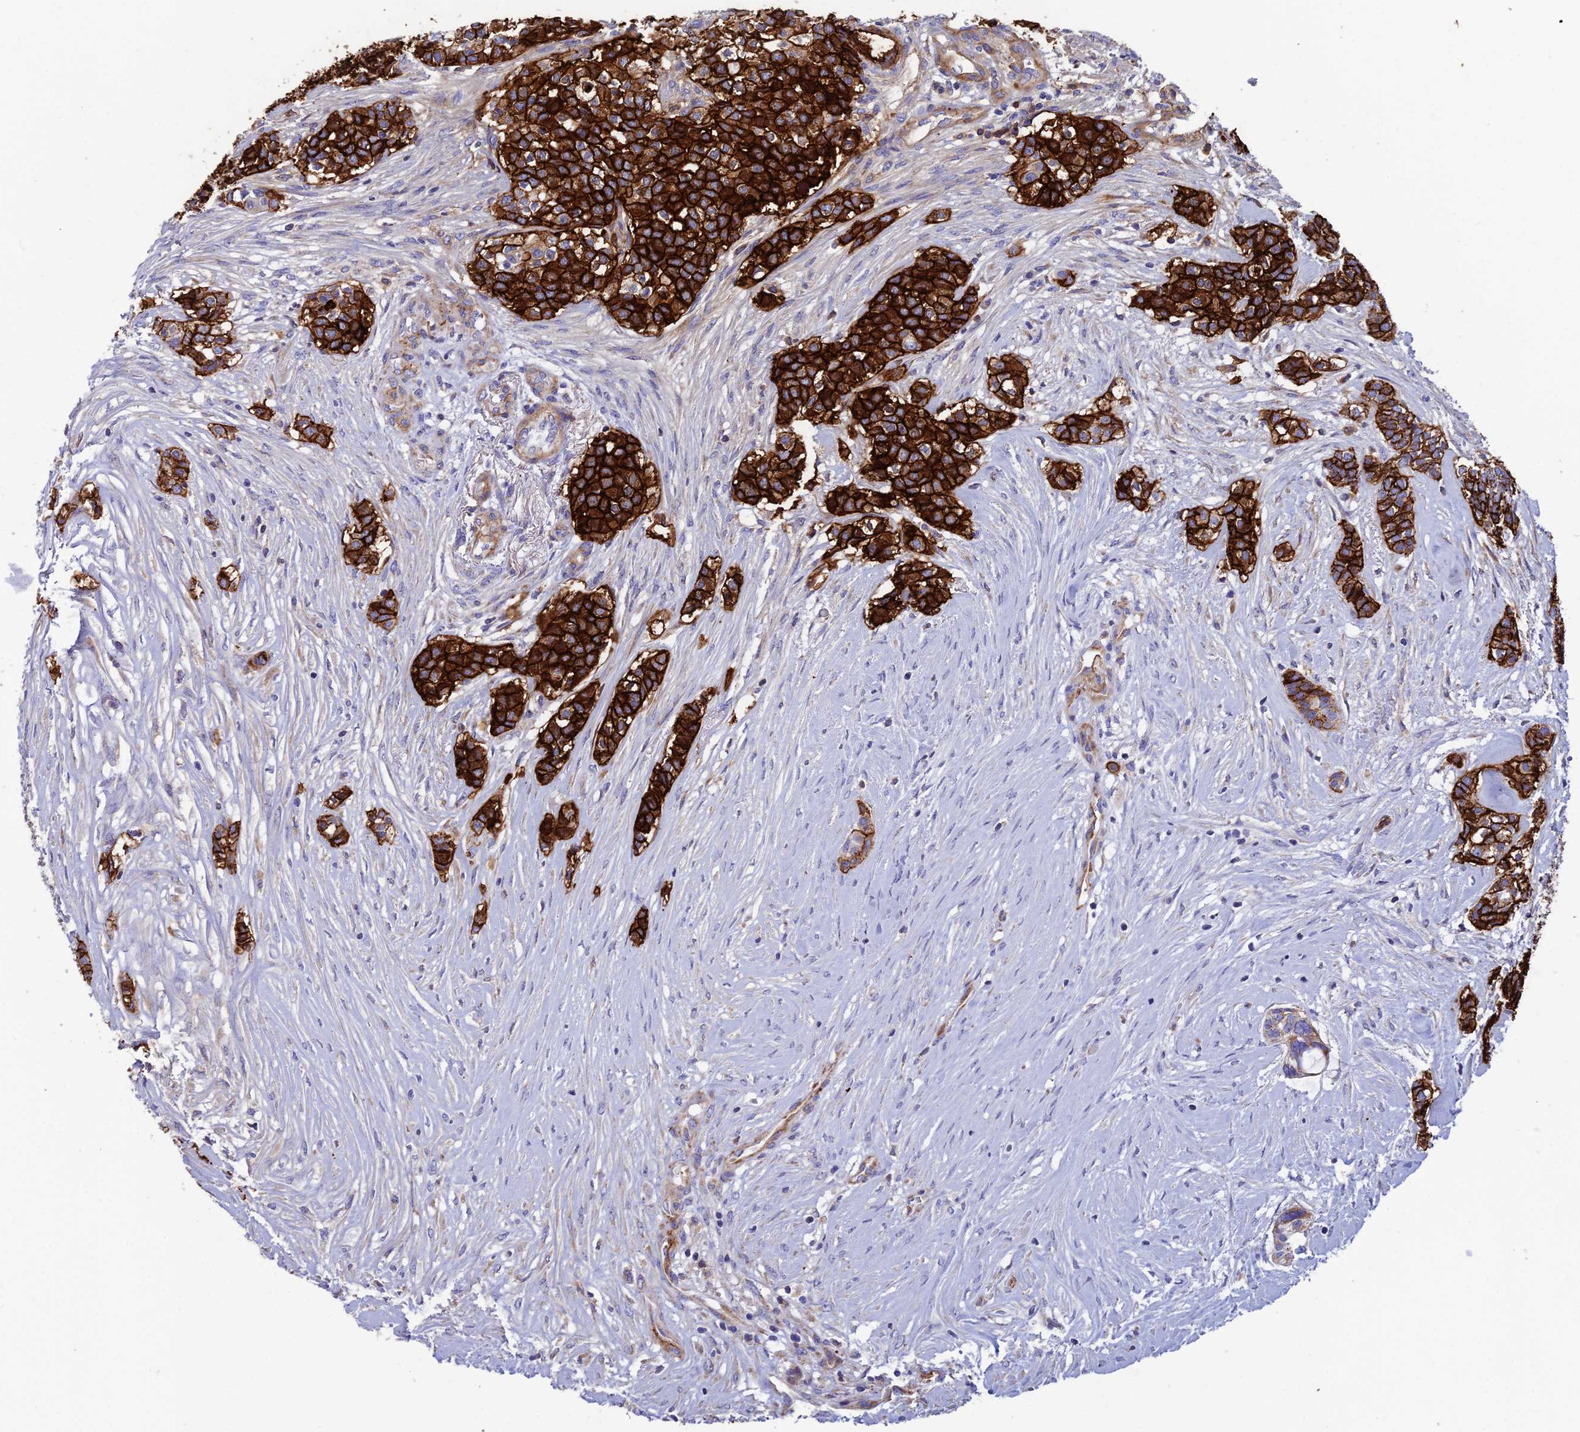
{"staining": {"intensity": "strong", "quantity": ">75%", "location": "cytoplasmic/membranous"}, "tissue": "head and neck cancer", "cell_type": "Tumor cells", "image_type": "cancer", "snomed": [{"axis": "morphology", "description": "Adenocarcinoma, NOS"}, {"axis": "topography", "description": "Head-Neck"}], "caption": "A histopathology image showing strong cytoplasmic/membranous positivity in about >75% of tumor cells in adenocarcinoma (head and neck), as visualized by brown immunohistochemical staining.", "gene": "CSPG4", "patient": {"sex": "male", "age": 81}}